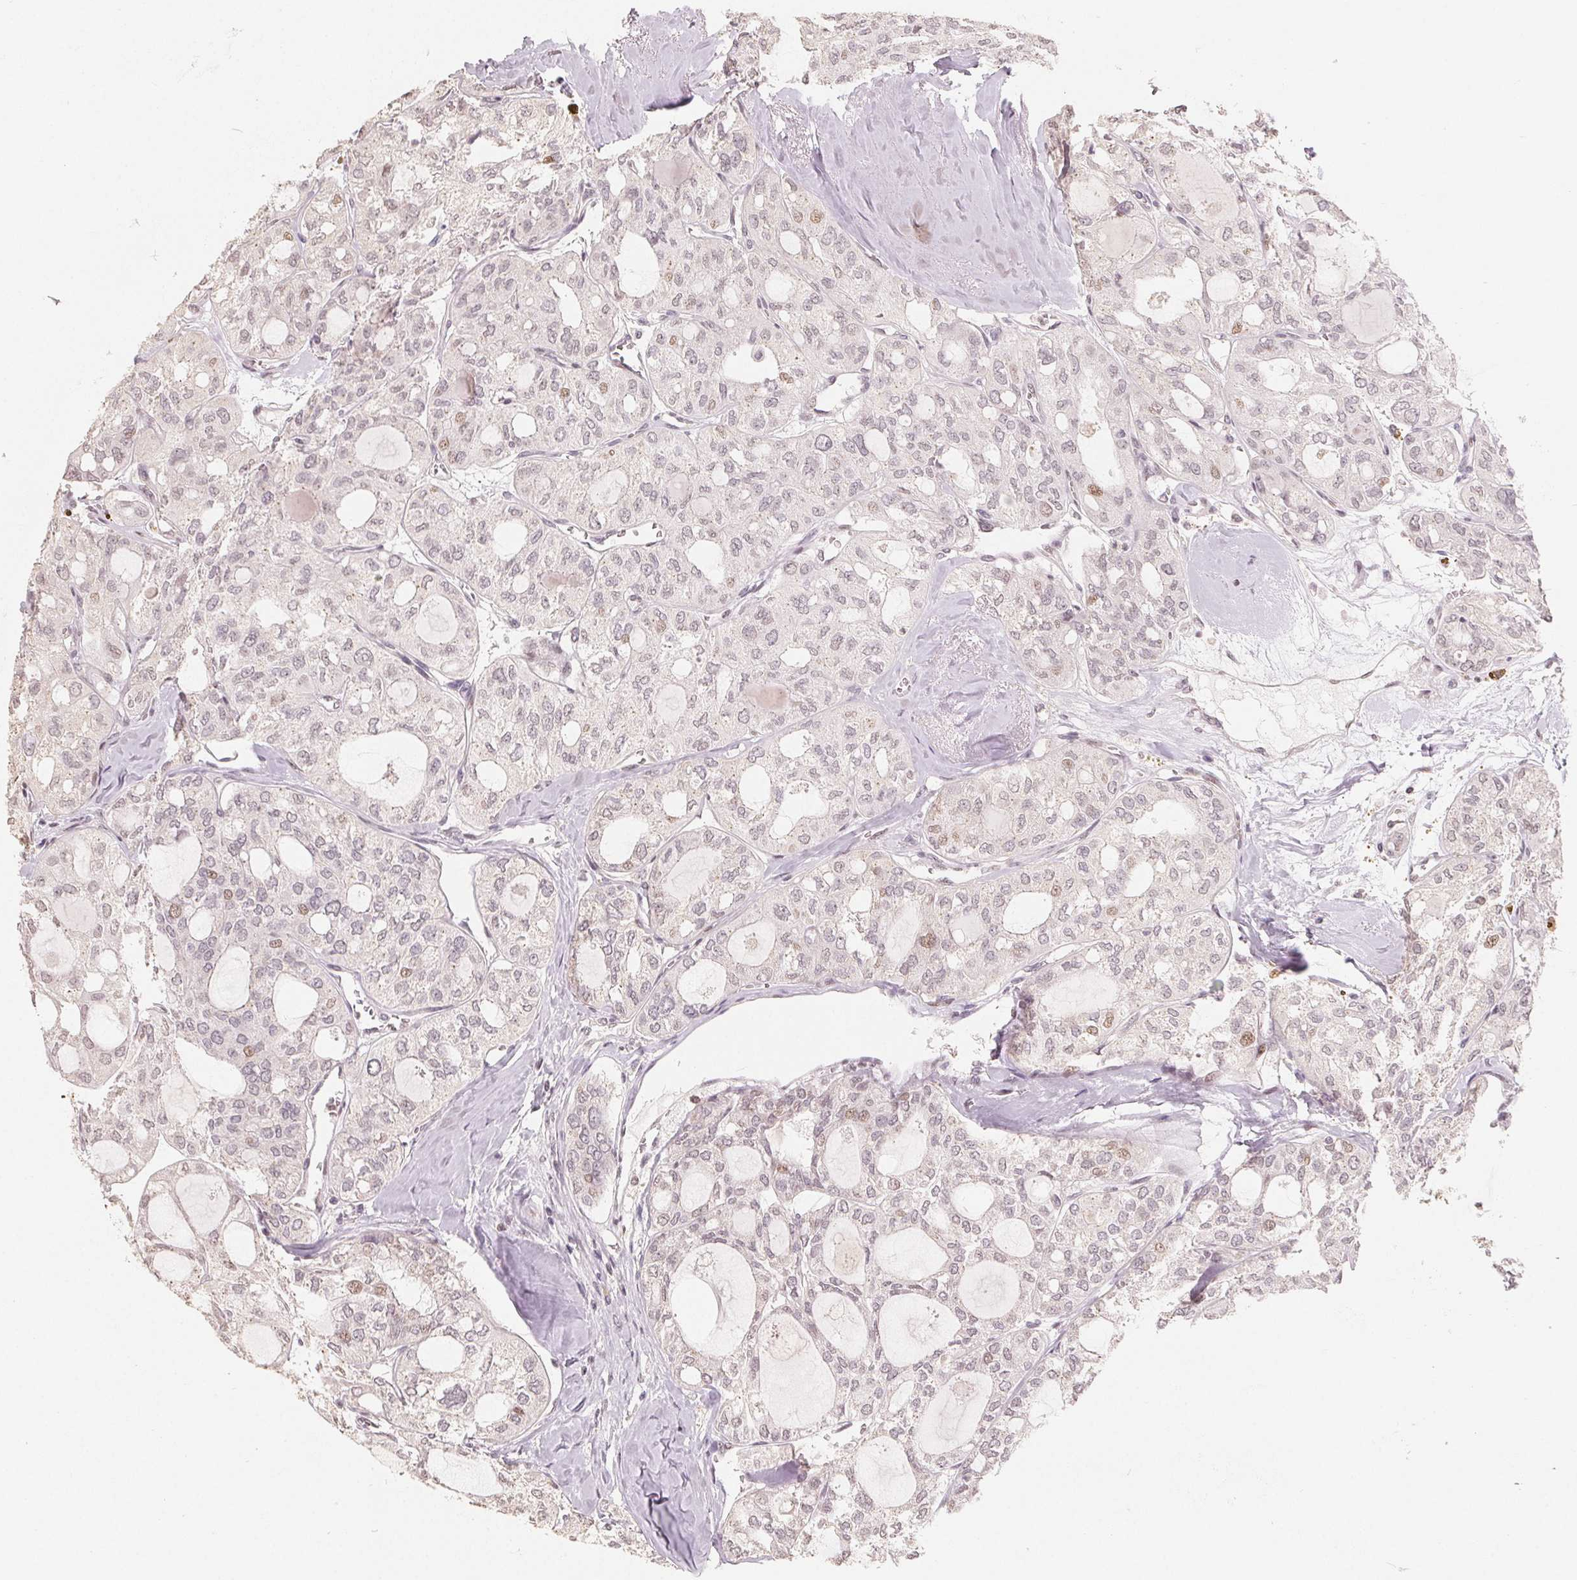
{"staining": {"intensity": "negative", "quantity": "none", "location": "none"}, "tissue": "thyroid cancer", "cell_type": "Tumor cells", "image_type": "cancer", "snomed": [{"axis": "morphology", "description": "Follicular adenoma carcinoma, NOS"}, {"axis": "topography", "description": "Thyroid gland"}], "caption": "This is an immunohistochemistry (IHC) micrograph of thyroid follicular adenoma carcinoma. There is no staining in tumor cells.", "gene": "CCDC138", "patient": {"sex": "male", "age": 75}}